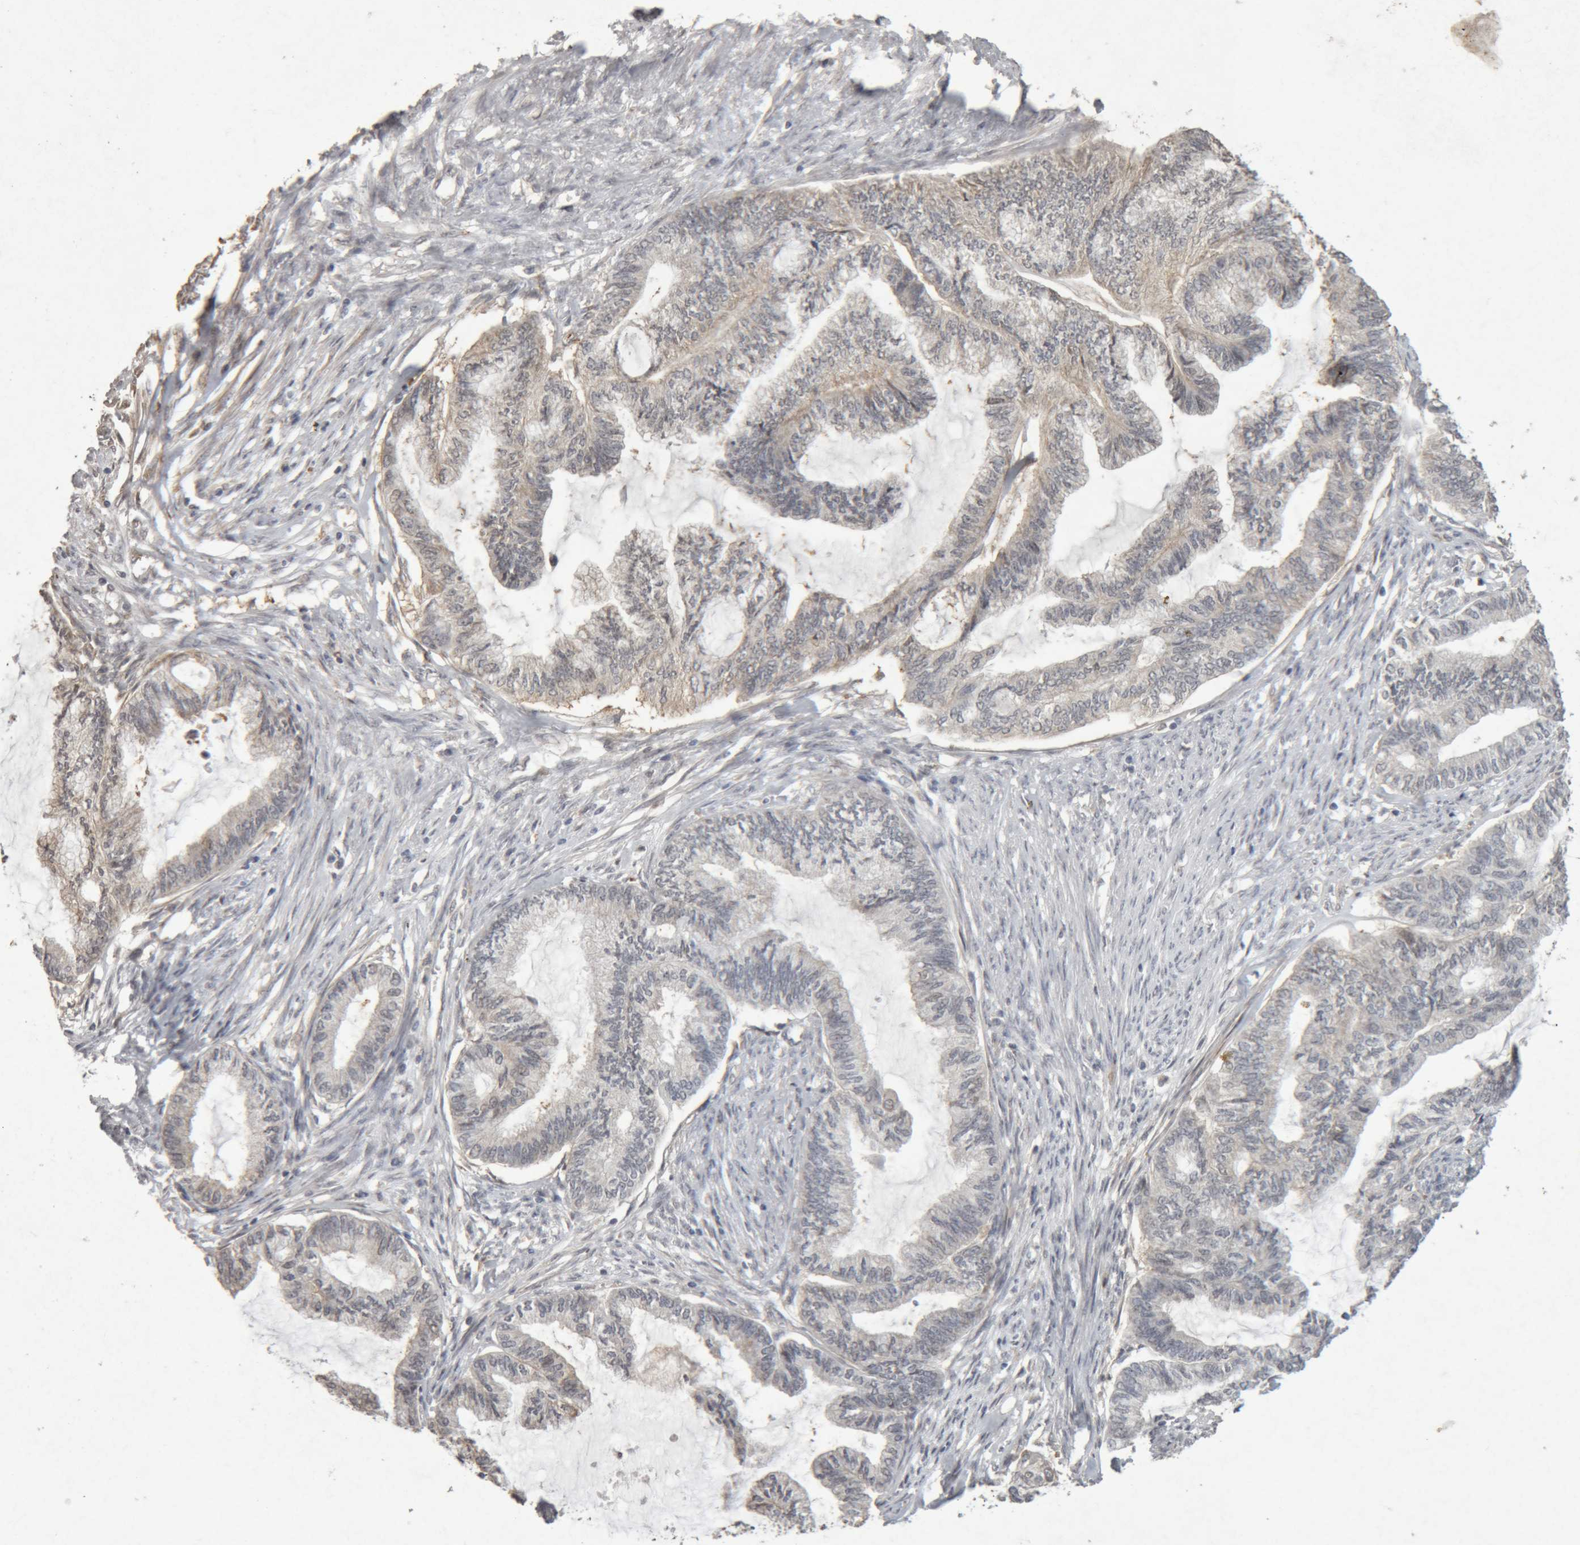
{"staining": {"intensity": "negative", "quantity": "none", "location": "none"}, "tissue": "endometrial cancer", "cell_type": "Tumor cells", "image_type": "cancer", "snomed": [{"axis": "morphology", "description": "Adenocarcinoma, NOS"}, {"axis": "topography", "description": "Endometrium"}], "caption": "A high-resolution image shows immunohistochemistry staining of endometrial adenocarcinoma, which exhibits no significant staining in tumor cells.", "gene": "MEP1A", "patient": {"sex": "female", "age": 86}}